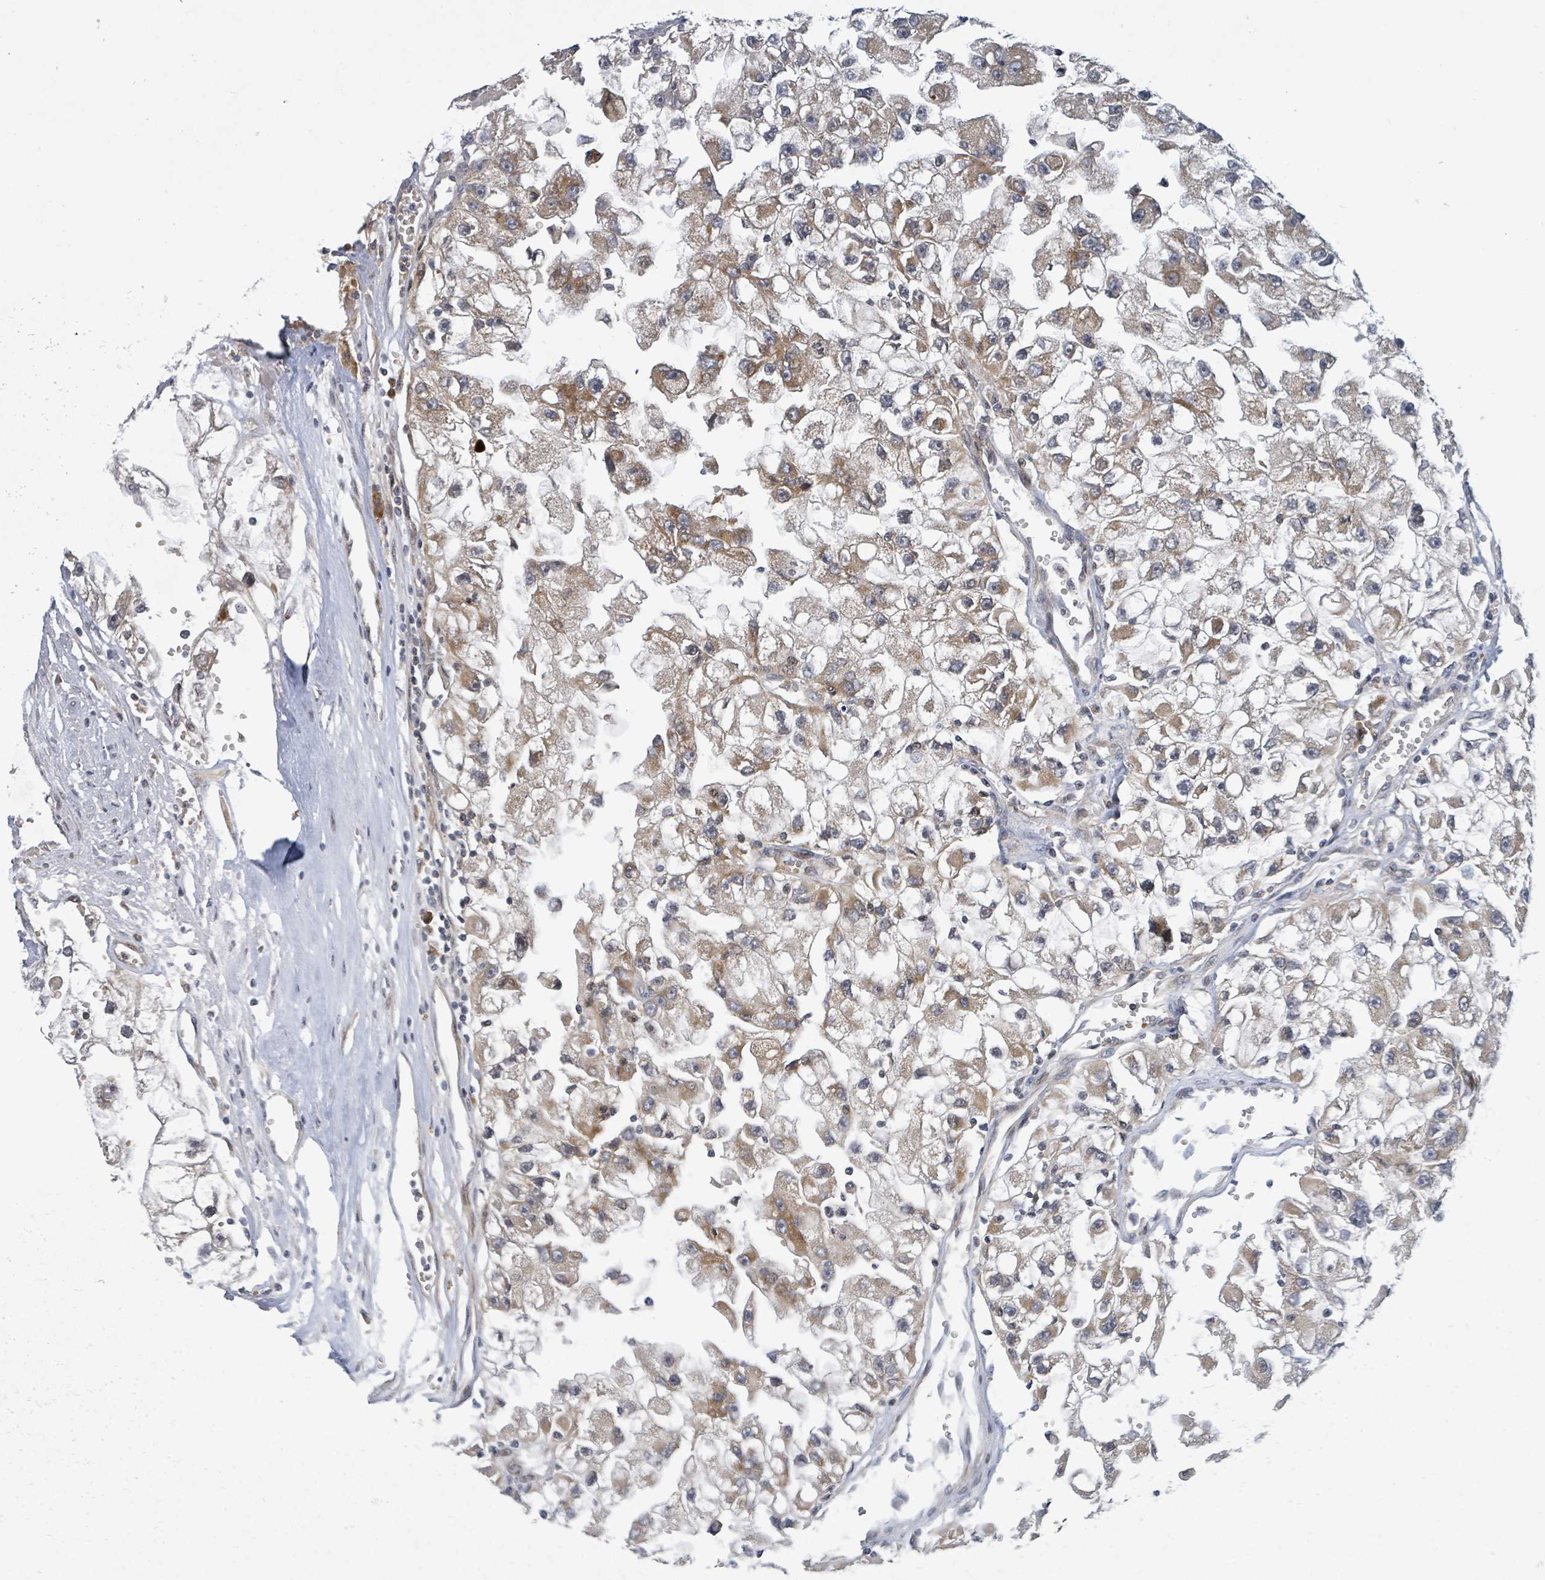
{"staining": {"intensity": "moderate", "quantity": "25%-75%", "location": "cytoplasmic/membranous"}, "tissue": "renal cancer", "cell_type": "Tumor cells", "image_type": "cancer", "snomed": [{"axis": "morphology", "description": "Adenocarcinoma, NOS"}, {"axis": "topography", "description": "Kidney"}], "caption": "Immunohistochemistry (IHC) image of neoplastic tissue: human renal cancer (adenocarcinoma) stained using IHC displays medium levels of moderate protein expression localized specifically in the cytoplasmic/membranous of tumor cells, appearing as a cytoplasmic/membranous brown color.", "gene": "ITGA11", "patient": {"sex": "male", "age": 63}}